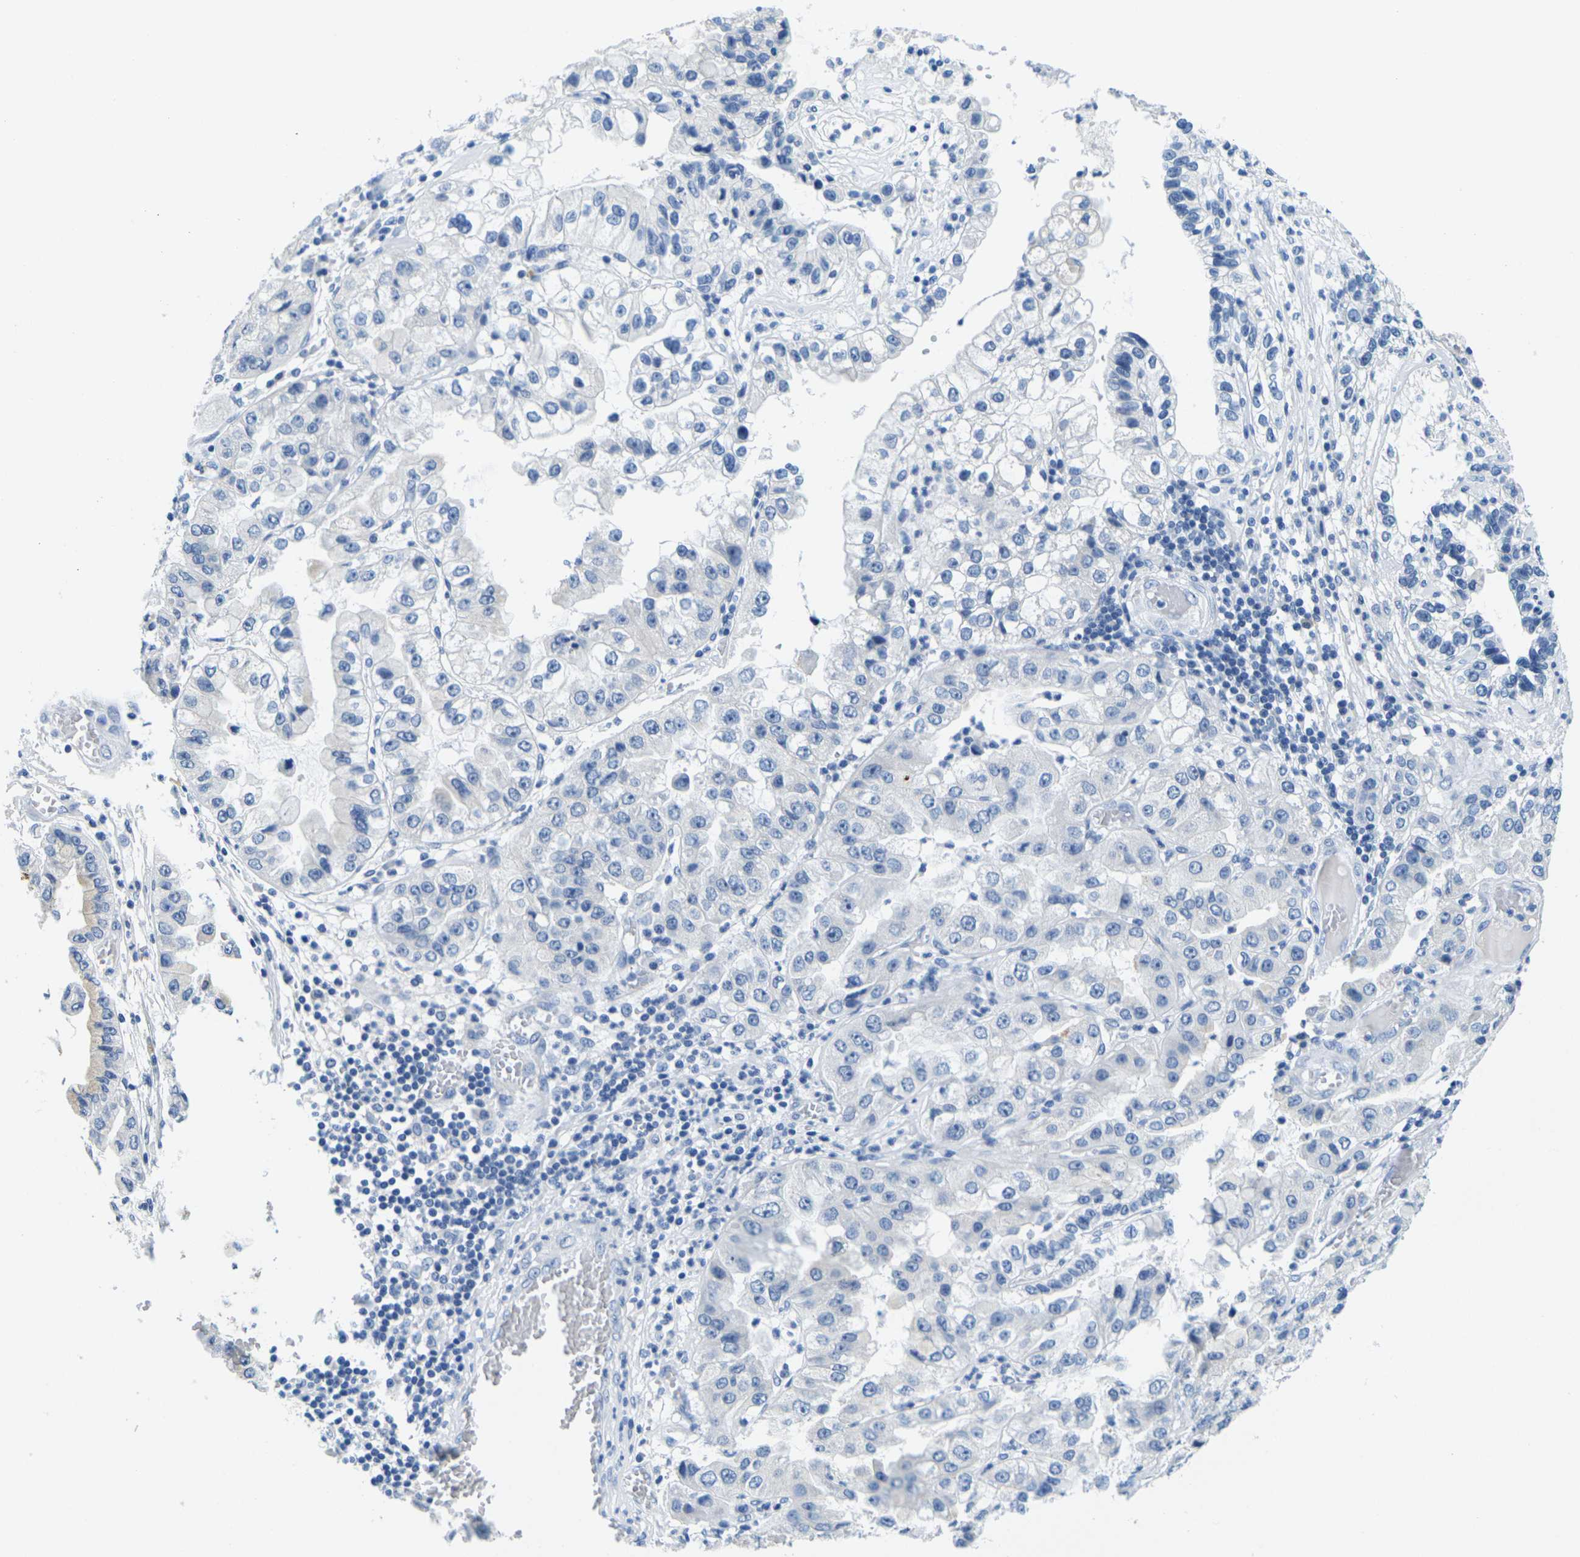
{"staining": {"intensity": "negative", "quantity": "none", "location": "none"}, "tissue": "liver cancer", "cell_type": "Tumor cells", "image_type": "cancer", "snomed": [{"axis": "morphology", "description": "Cholangiocarcinoma"}, {"axis": "topography", "description": "Liver"}], "caption": "High power microscopy histopathology image of an immunohistochemistry (IHC) micrograph of liver cancer, revealing no significant expression in tumor cells.", "gene": "FAM3D", "patient": {"sex": "female", "age": 79}}